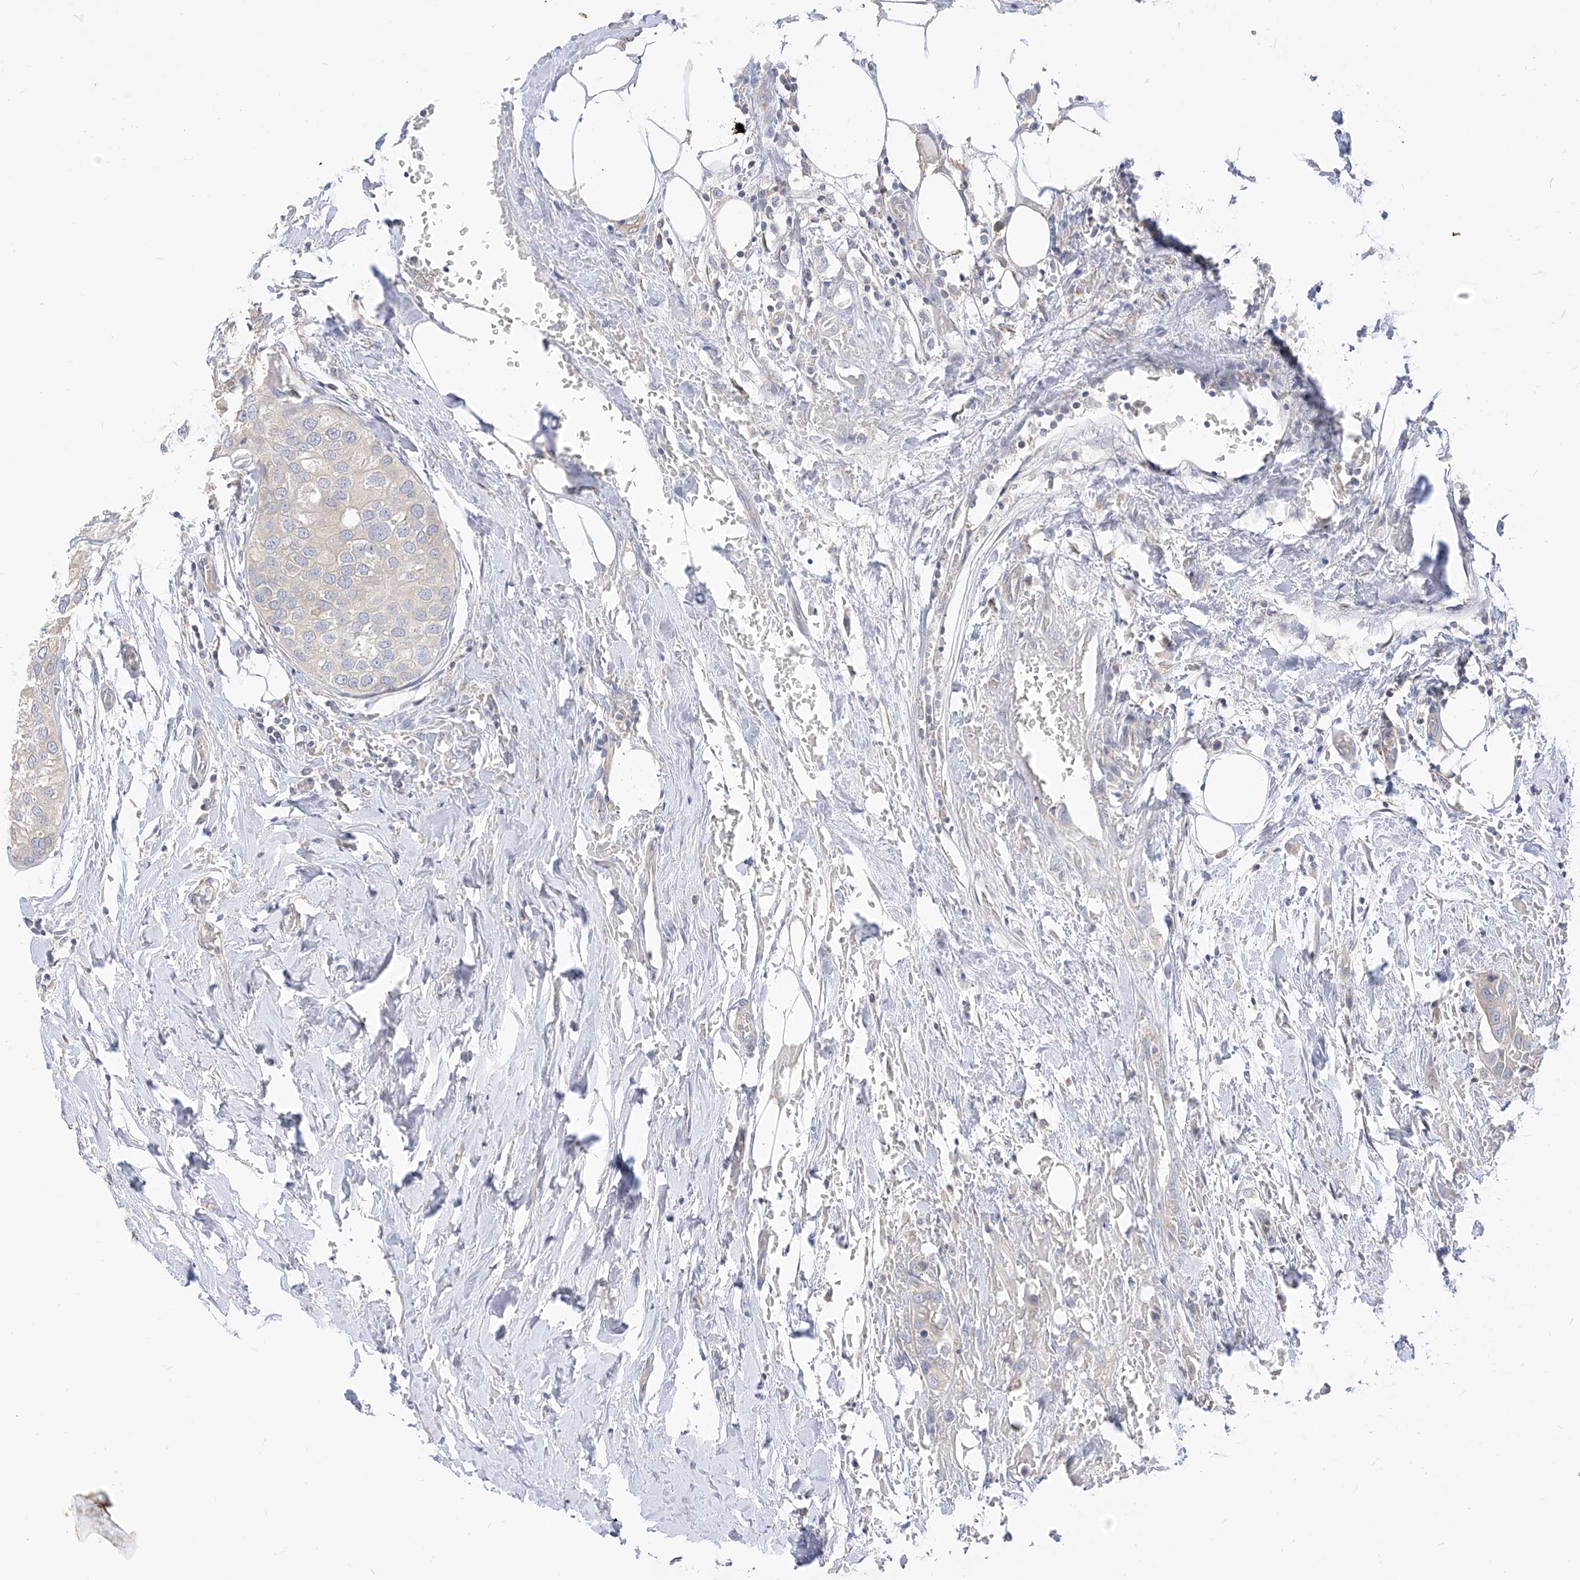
{"staining": {"intensity": "negative", "quantity": "none", "location": "none"}, "tissue": "urothelial cancer", "cell_type": "Tumor cells", "image_type": "cancer", "snomed": [{"axis": "morphology", "description": "Urothelial carcinoma, High grade"}, {"axis": "topography", "description": "Urinary bladder"}], "caption": "The histopathology image displays no staining of tumor cells in urothelial carcinoma (high-grade).", "gene": "RASA2", "patient": {"sex": "male", "age": 64}}